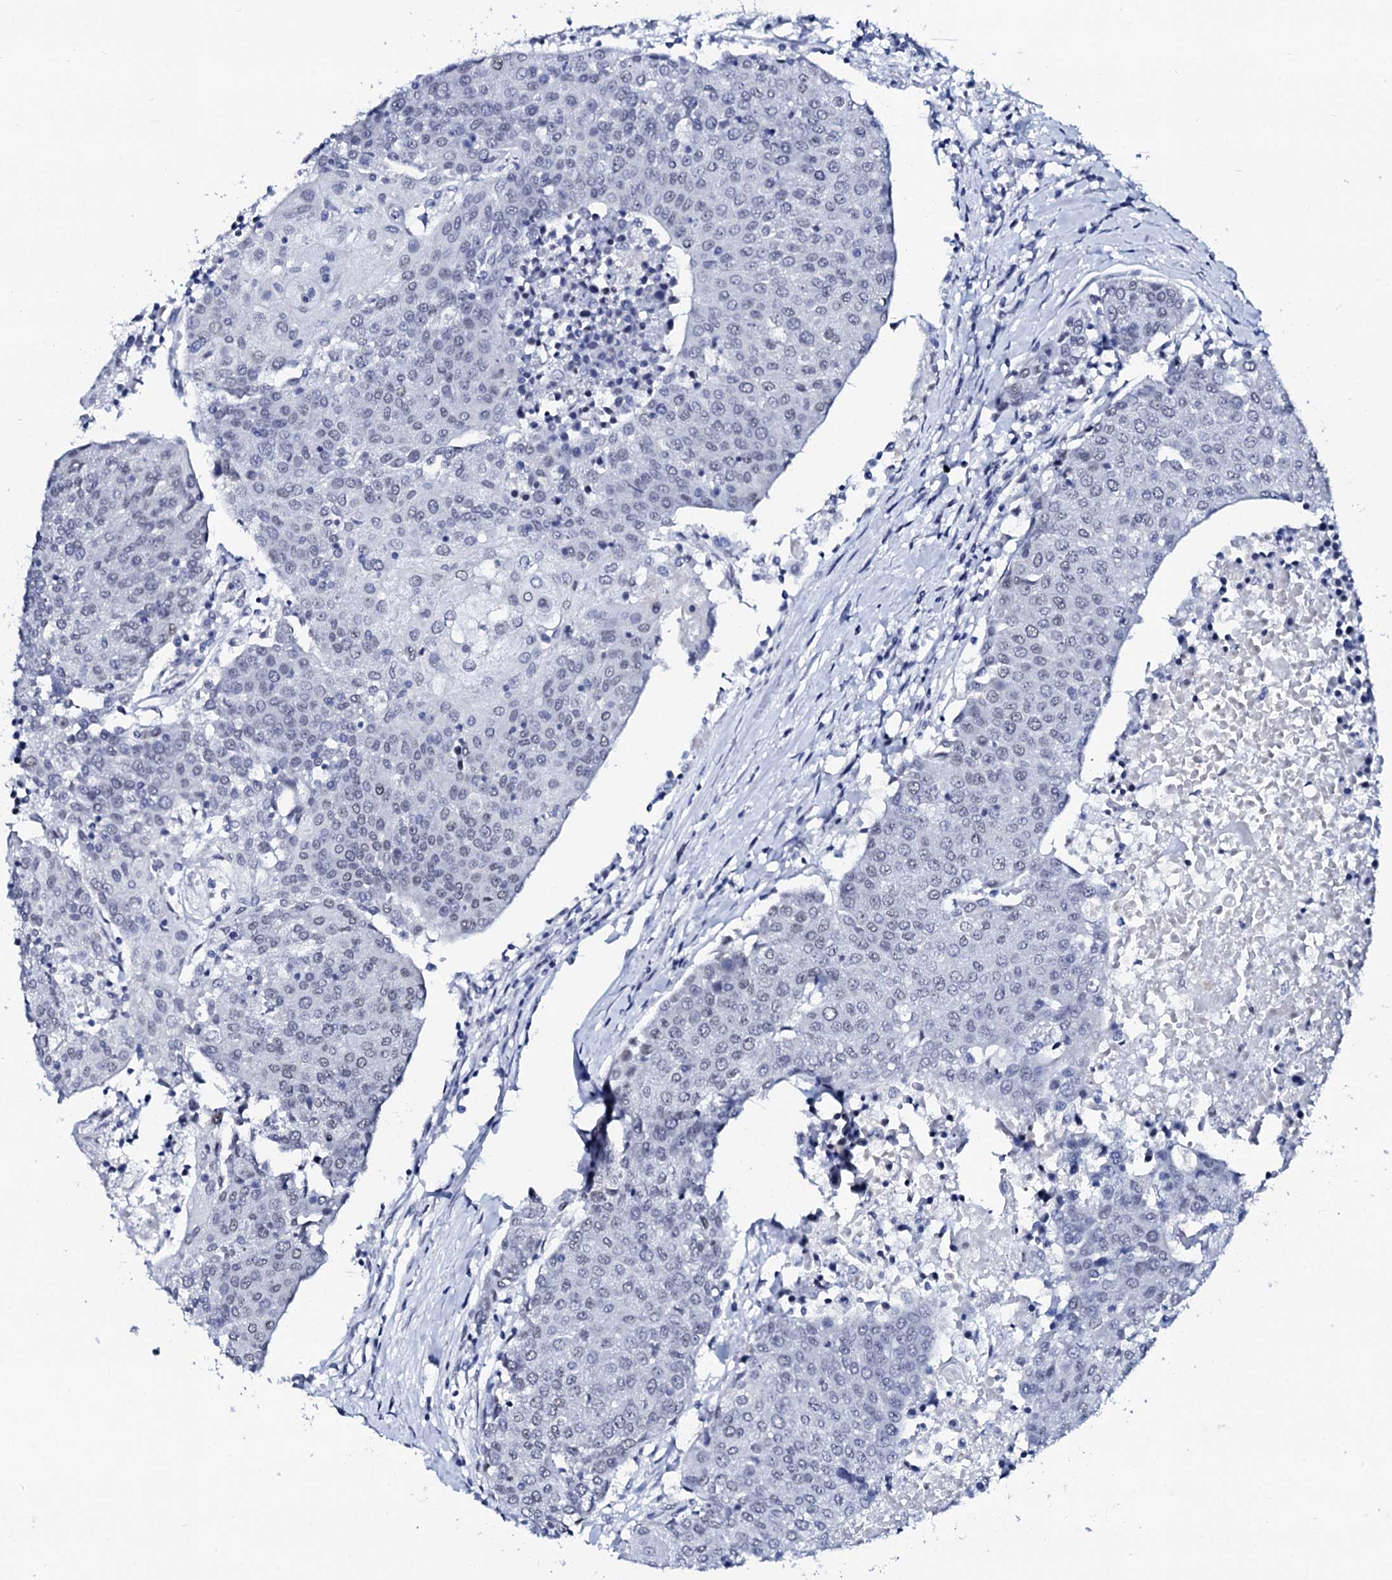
{"staining": {"intensity": "negative", "quantity": "none", "location": "none"}, "tissue": "urothelial cancer", "cell_type": "Tumor cells", "image_type": "cancer", "snomed": [{"axis": "morphology", "description": "Urothelial carcinoma, High grade"}, {"axis": "topography", "description": "Urinary bladder"}], "caption": "Histopathology image shows no significant protein staining in tumor cells of urothelial cancer. (DAB immunohistochemistry visualized using brightfield microscopy, high magnification).", "gene": "SPATA19", "patient": {"sex": "female", "age": 85}}